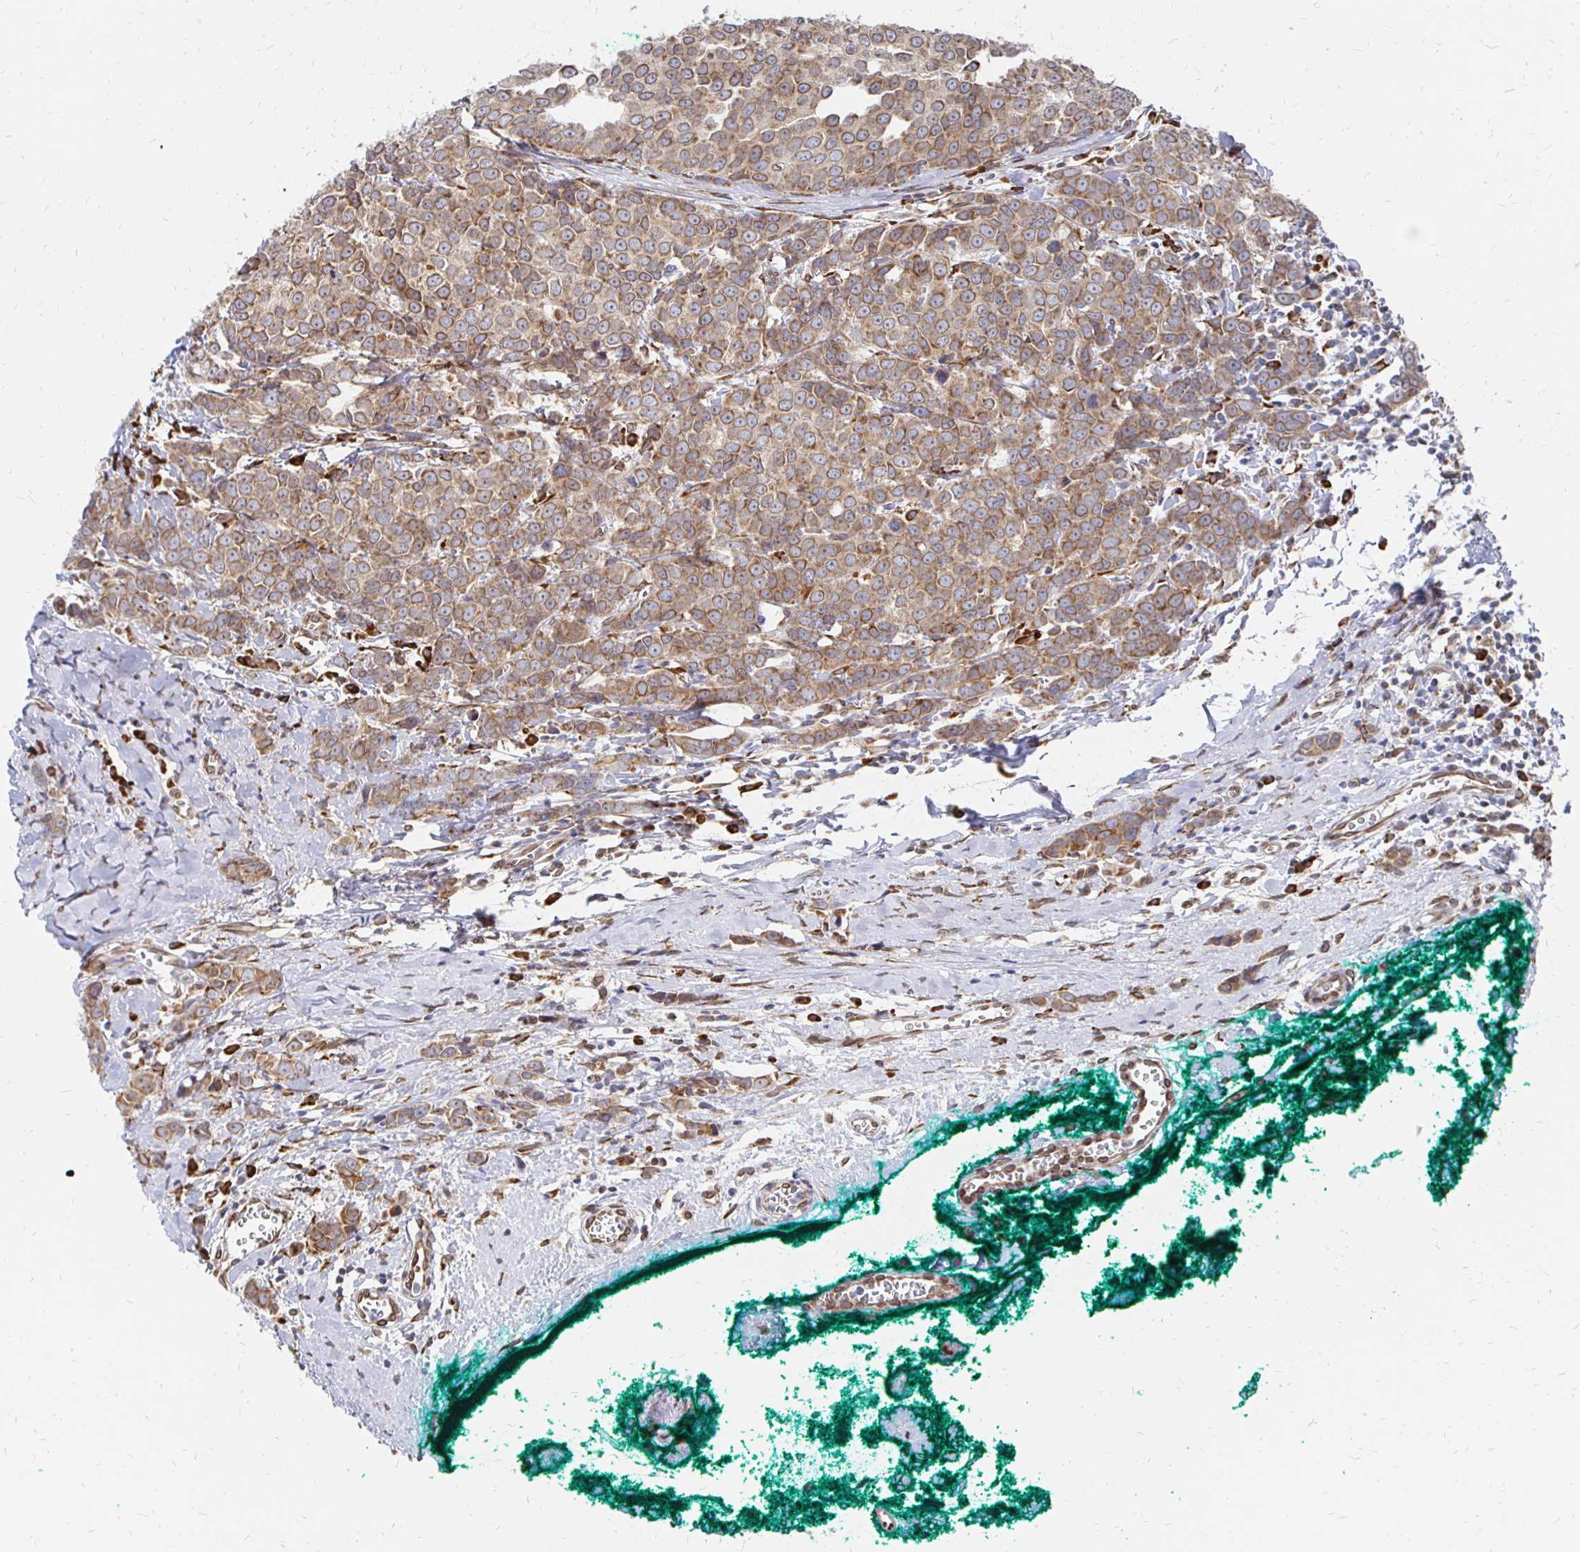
{"staining": {"intensity": "moderate", "quantity": ">75%", "location": "cytoplasmic/membranous,nuclear"}, "tissue": "breast cancer", "cell_type": "Tumor cells", "image_type": "cancer", "snomed": [{"axis": "morphology", "description": "Duct carcinoma"}, {"axis": "topography", "description": "Breast"}], "caption": "This is an image of immunohistochemistry (IHC) staining of breast cancer (intraductal carcinoma), which shows moderate expression in the cytoplasmic/membranous and nuclear of tumor cells.", "gene": "PELI3", "patient": {"sex": "female", "age": 80}}